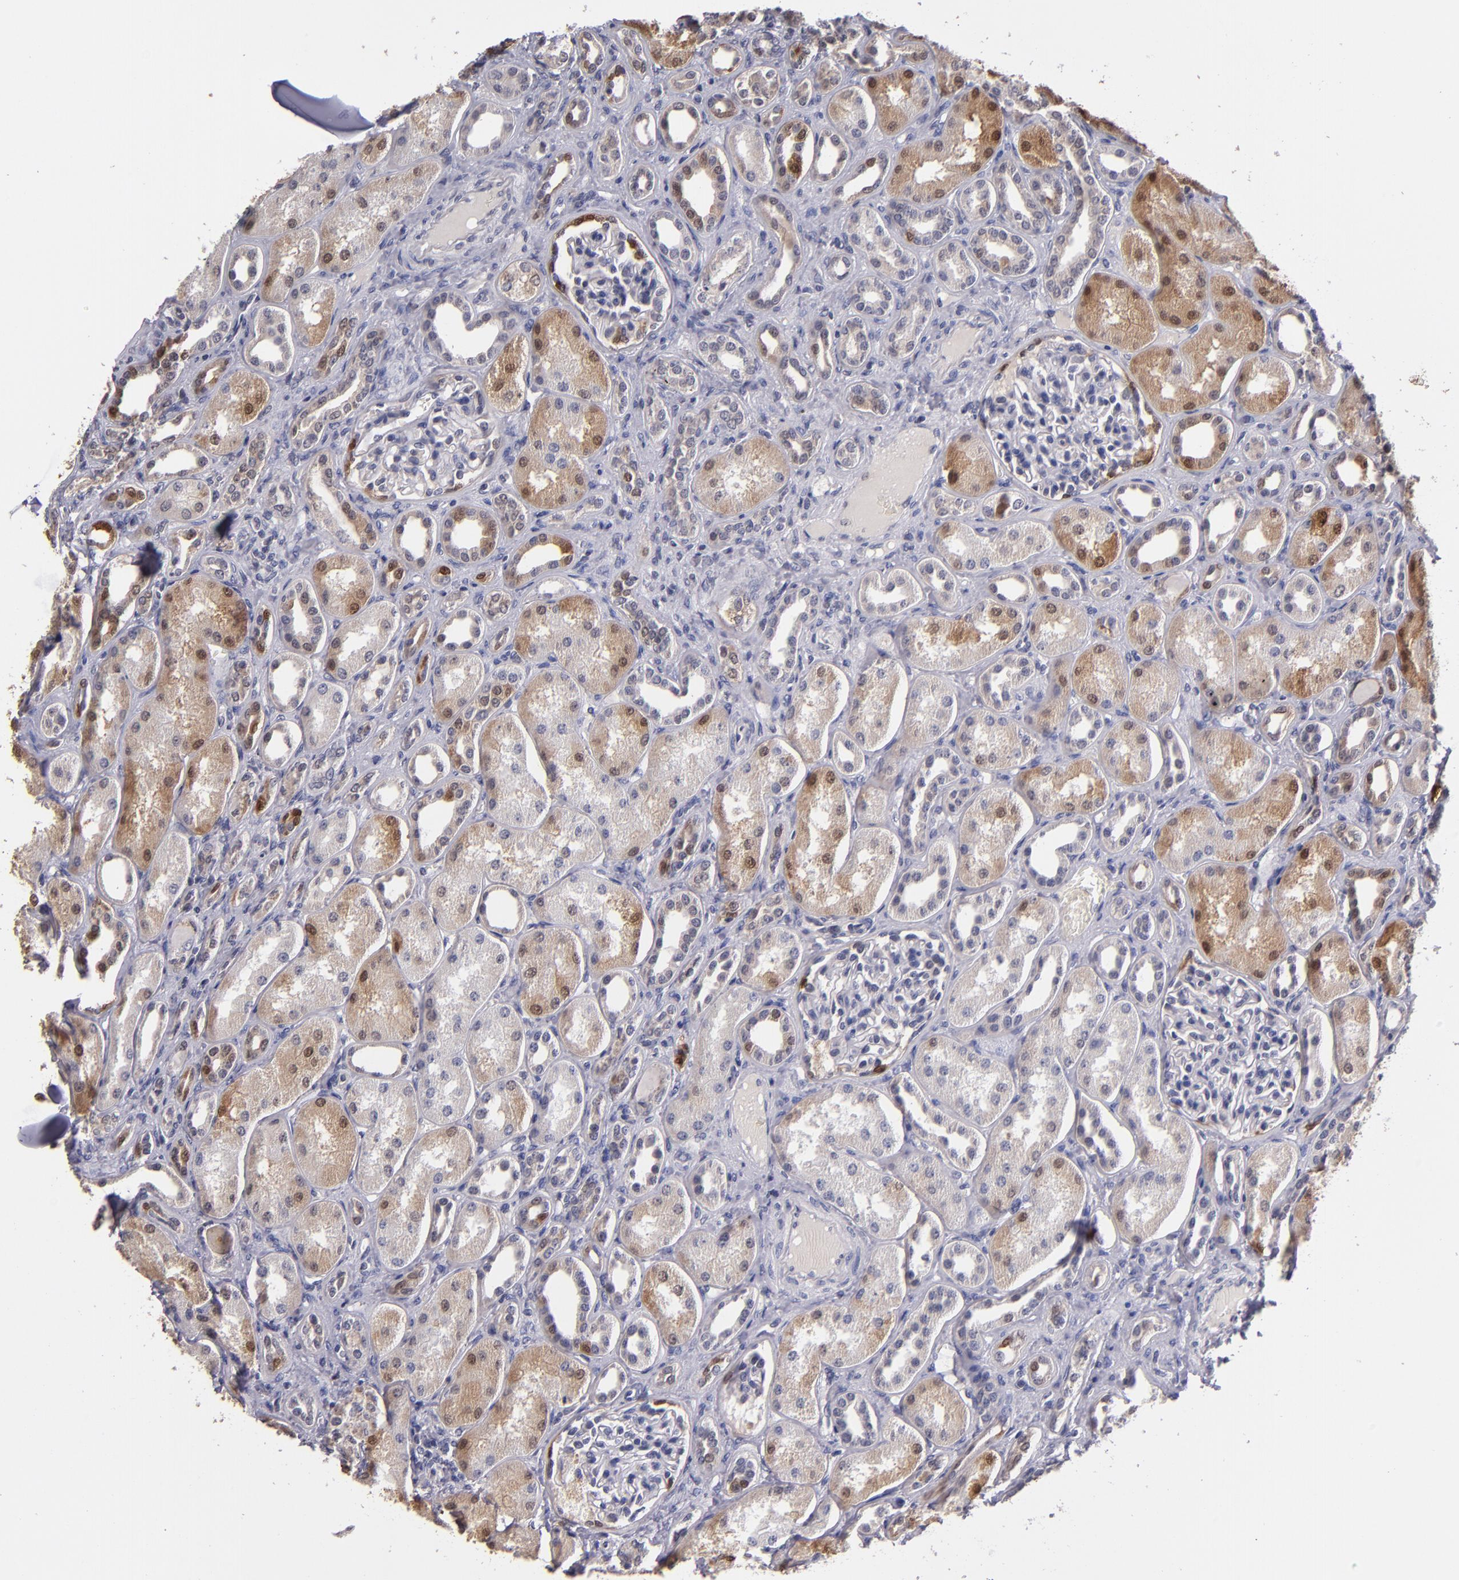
{"staining": {"intensity": "moderate", "quantity": "<25%", "location": "cytoplasmic/membranous,nuclear"}, "tissue": "kidney", "cell_type": "Cells in glomeruli", "image_type": "normal", "snomed": [{"axis": "morphology", "description": "Normal tissue, NOS"}, {"axis": "topography", "description": "Kidney"}], "caption": "Protein expression analysis of benign human kidney reveals moderate cytoplasmic/membranous,nuclear staining in approximately <25% of cells in glomeruli.", "gene": "S100A1", "patient": {"sex": "male", "age": 7}}